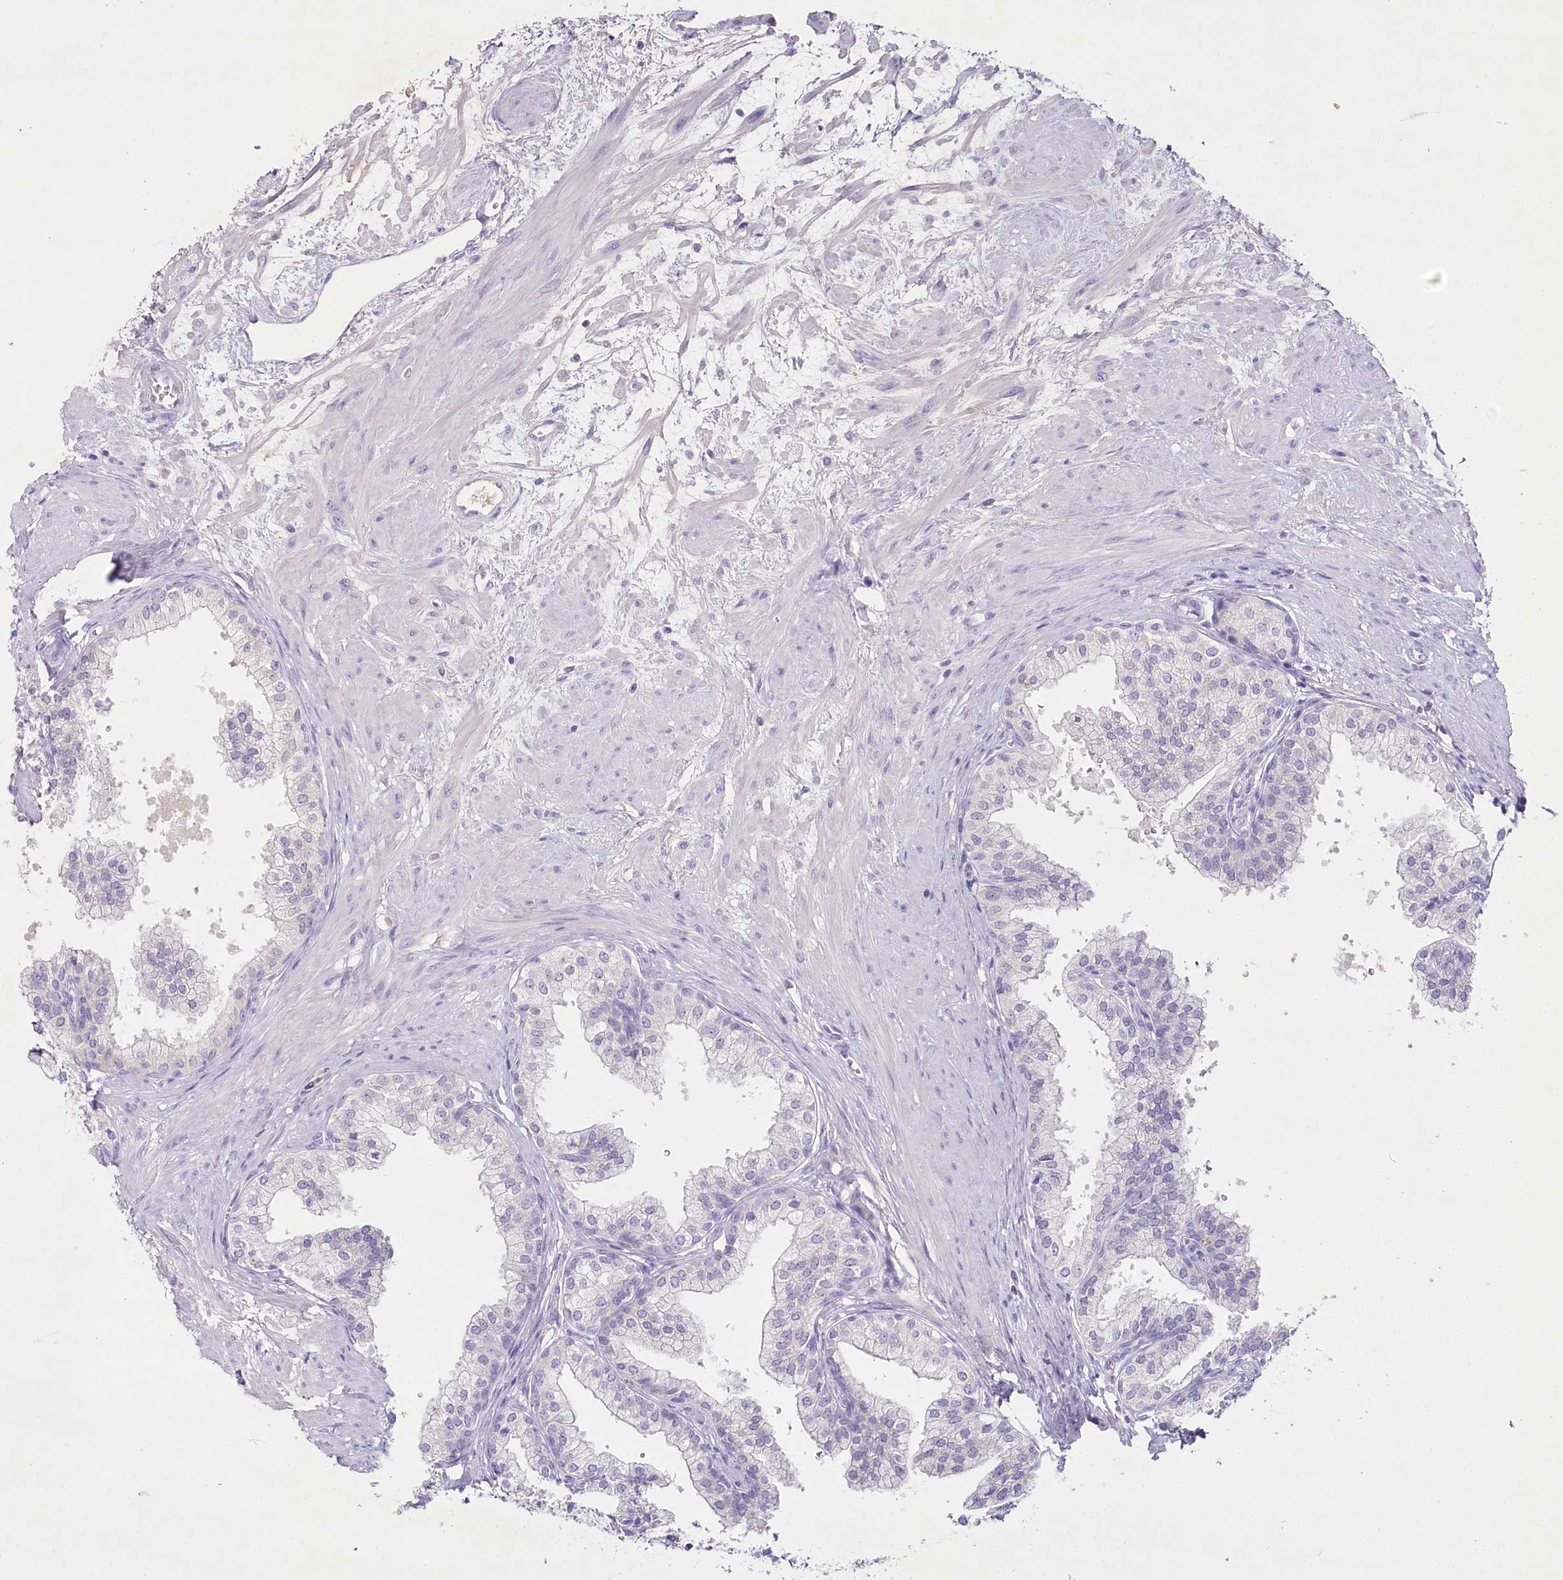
{"staining": {"intensity": "negative", "quantity": "none", "location": "none"}, "tissue": "prostate", "cell_type": "Glandular cells", "image_type": "normal", "snomed": [{"axis": "morphology", "description": "Normal tissue, NOS"}, {"axis": "topography", "description": "Prostate"}], "caption": "This is a histopathology image of IHC staining of benign prostate, which shows no expression in glandular cells. Brightfield microscopy of IHC stained with DAB (brown) and hematoxylin (blue), captured at high magnification.", "gene": "HPD", "patient": {"sex": "male", "age": 60}}